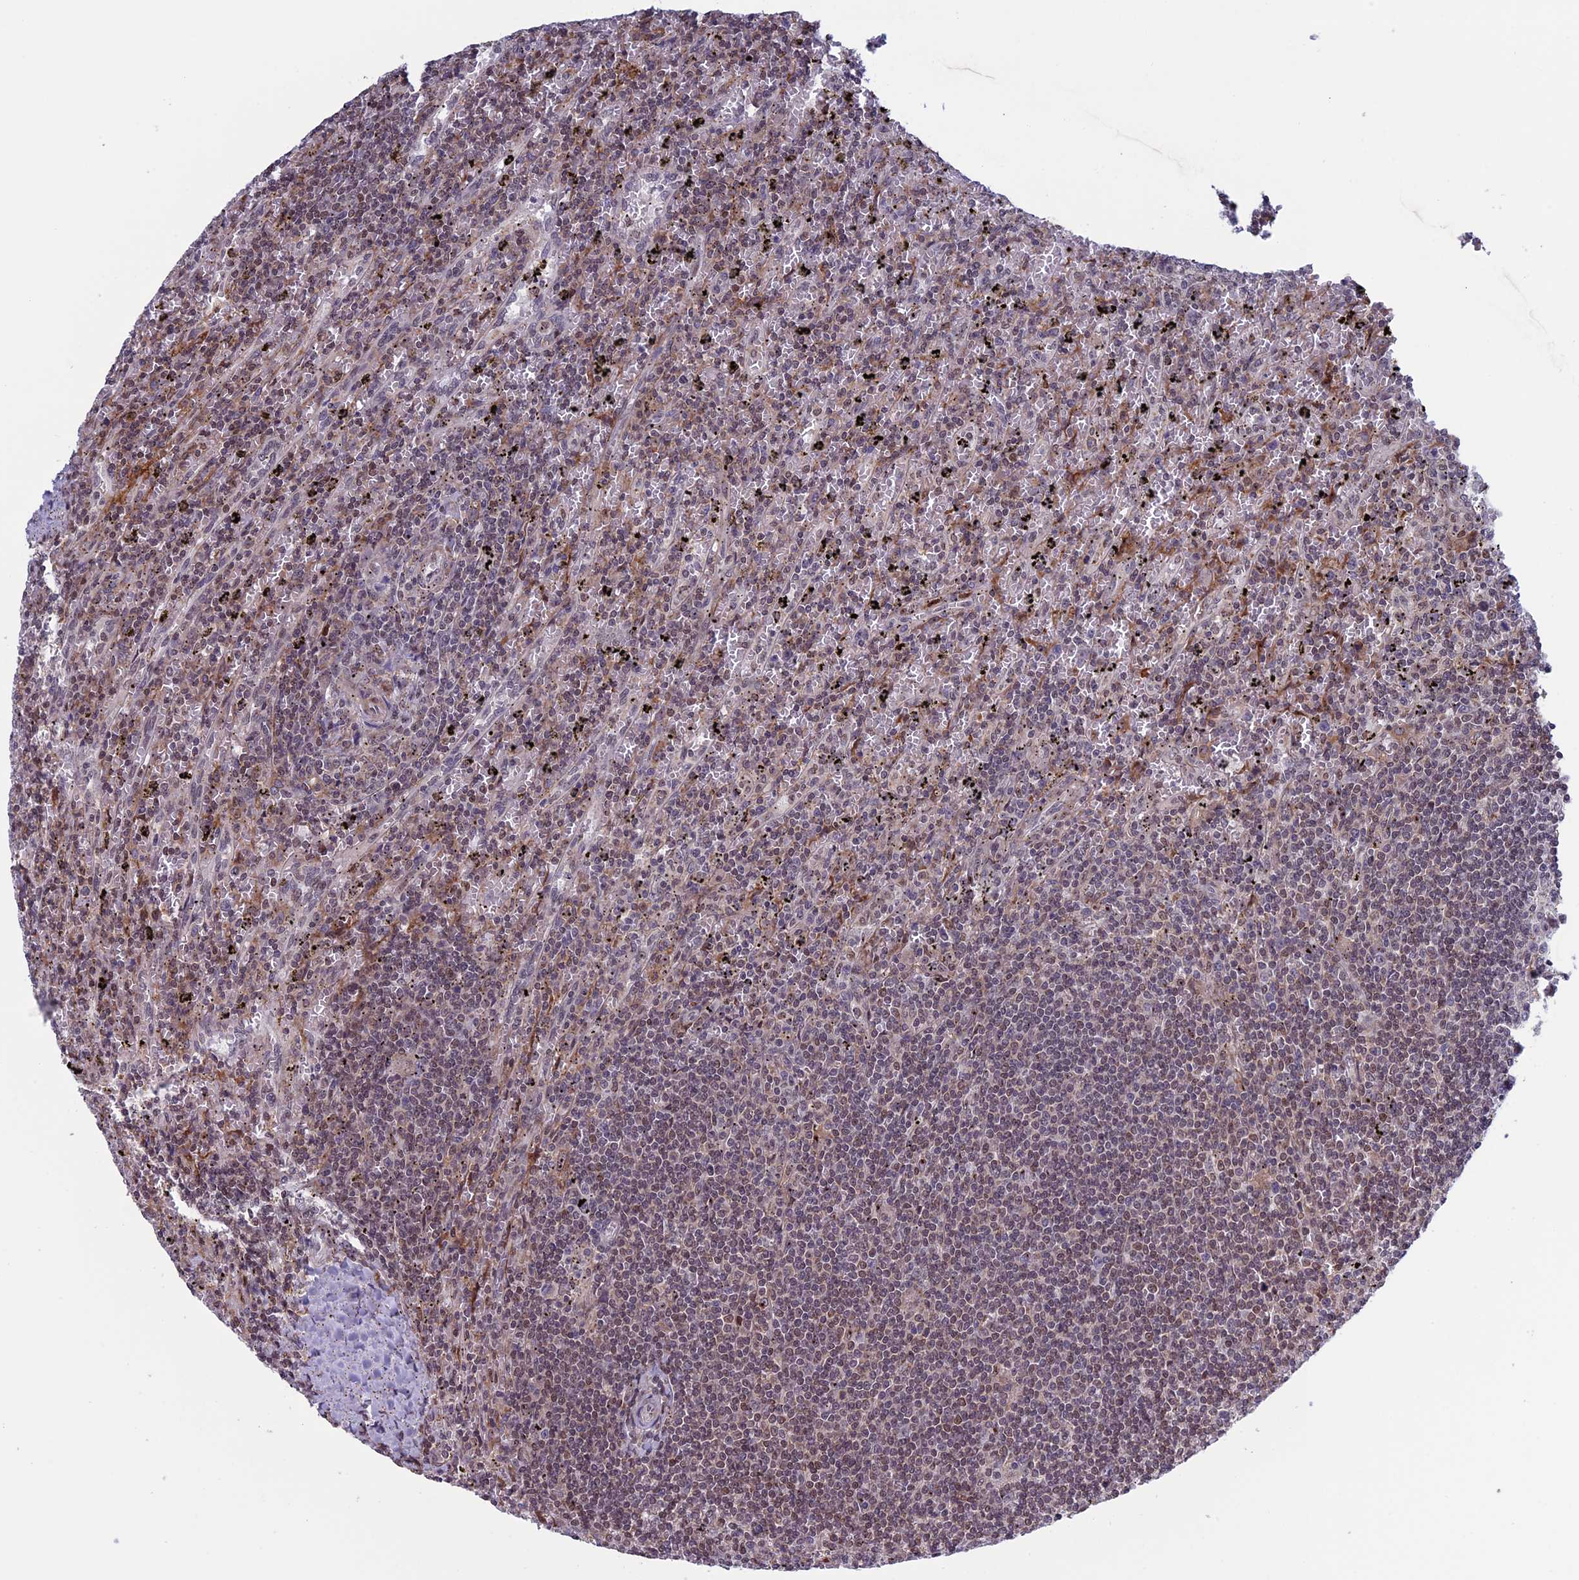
{"staining": {"intensity": "weak", "quantity": "25%-75%", "location": "nuclear"}, "tissue": "lymphoma", "cell_type": "Tumor cells", "image_type": "cancer", "snomed": [{"axis": "morphology", "description": "Malignant lymphoma, non-Hodgkin's type, Low grade"}, {"axis": "topography", "description": "Spleen"}], "caption": "This is a photomicrograph of immunohistochemistry (IHC) staining of lymphoma, which shows weak staining in the nuclear of tumor cells.", "gene": "FADS1", "patient": {"sex": "male", "age": 76}}